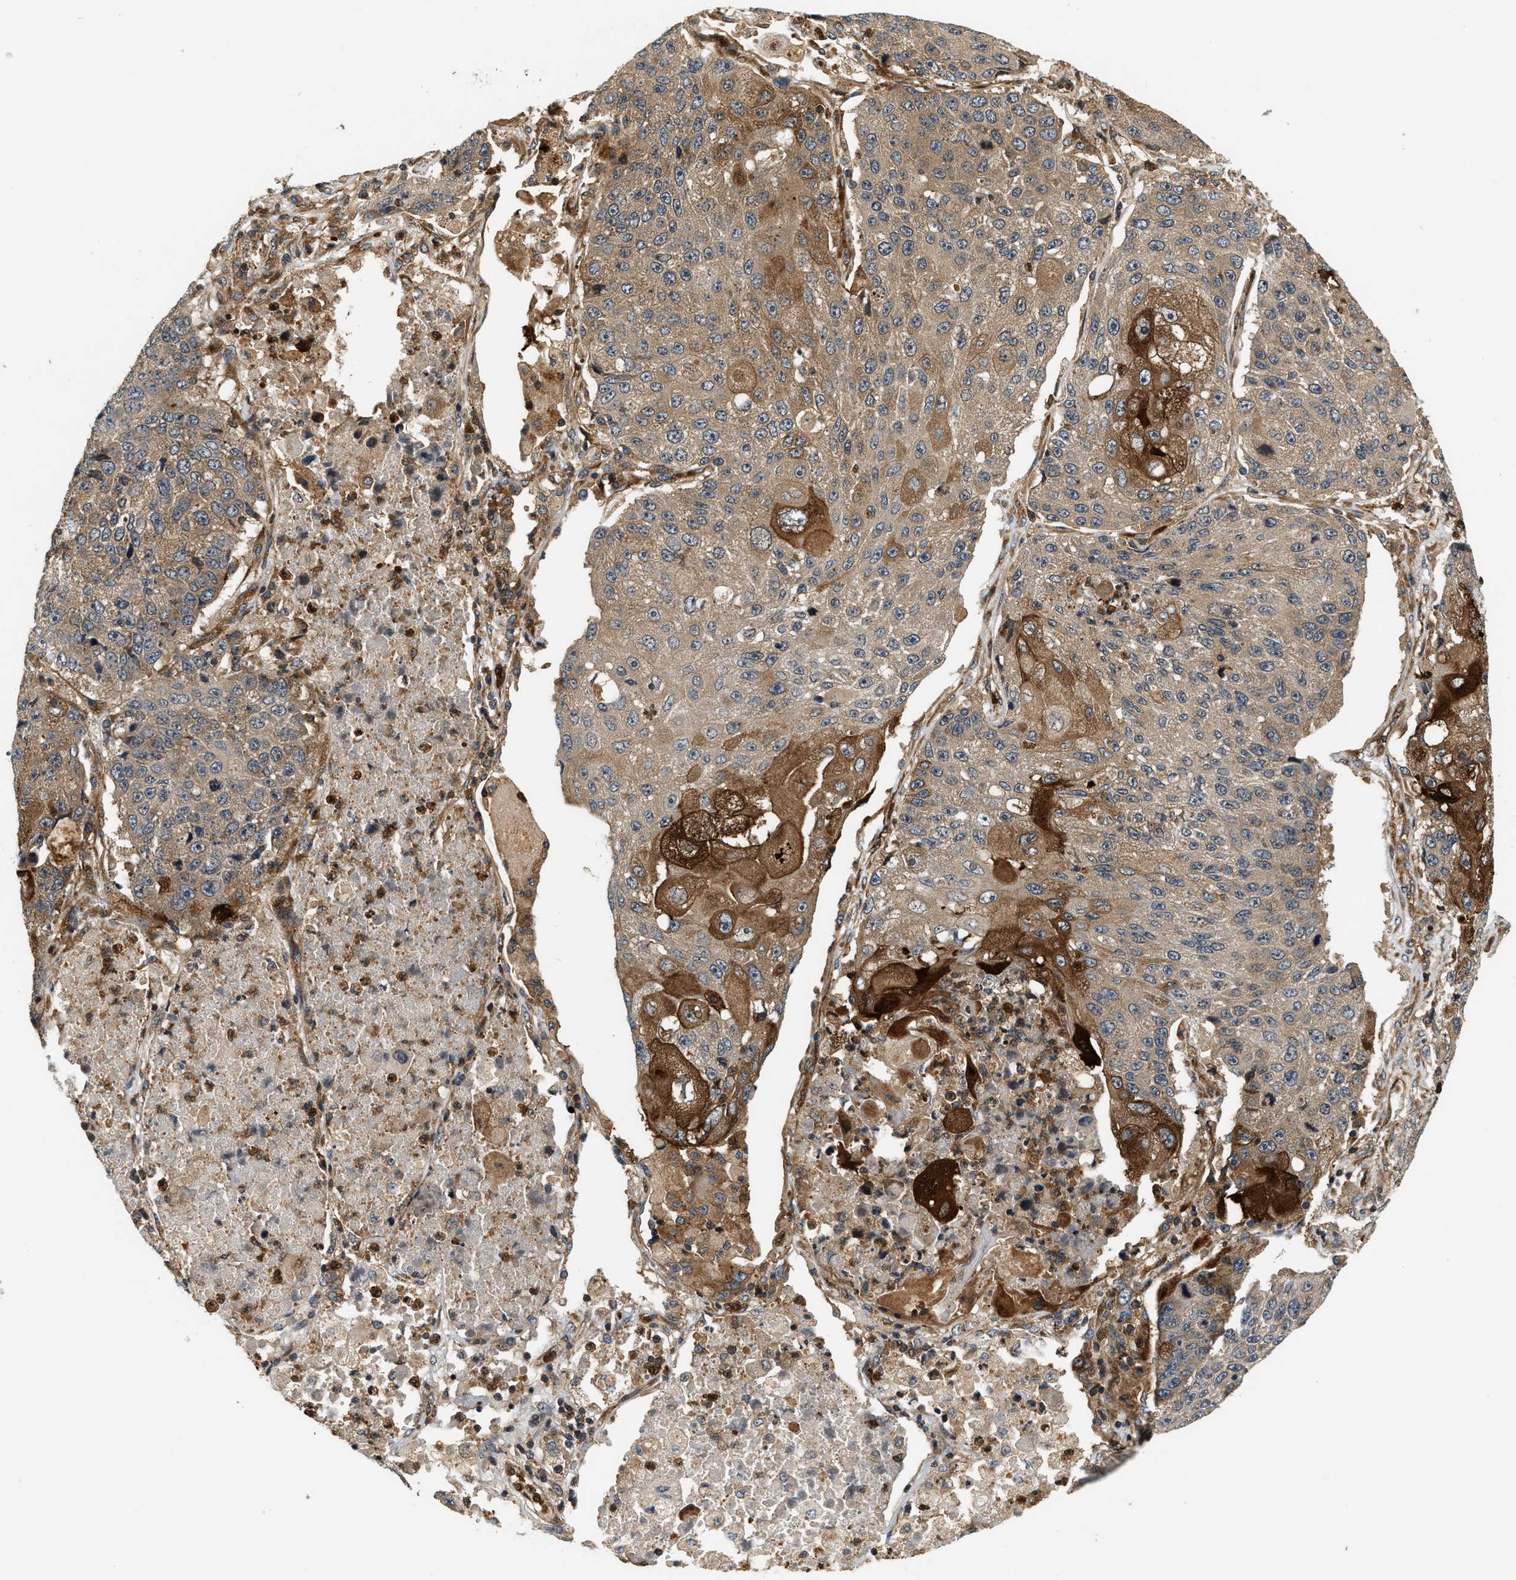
{"staining": {"intensity": "moderate", "quantity": ">75%", "location": "cytoplasmic/membranous"}, "tissue": "lung cancer", "cell_type": "Tumor cells", "image_type": "cancer", "snomed": [{"axis": "morphology", "description": "Squamous cell carcinoma, NOS"}, {"axis": "topography", "description": "Lung"}], "caption": "Immunohistochemistry (IHC) staining of lung squamous cell carcinoma, which displays medium levels of moderate cytoplasmic/membranous staining in approximately >75% of tumor cells indicating moderate cytoplasmic/membranous protein positivity. The staining was performed using DAB (brown) for protein detection and nuclei were counterstained in hematoxylin (blue).", "gene": "SAMD9", "patient": {"sex": "male", "age": 61}}